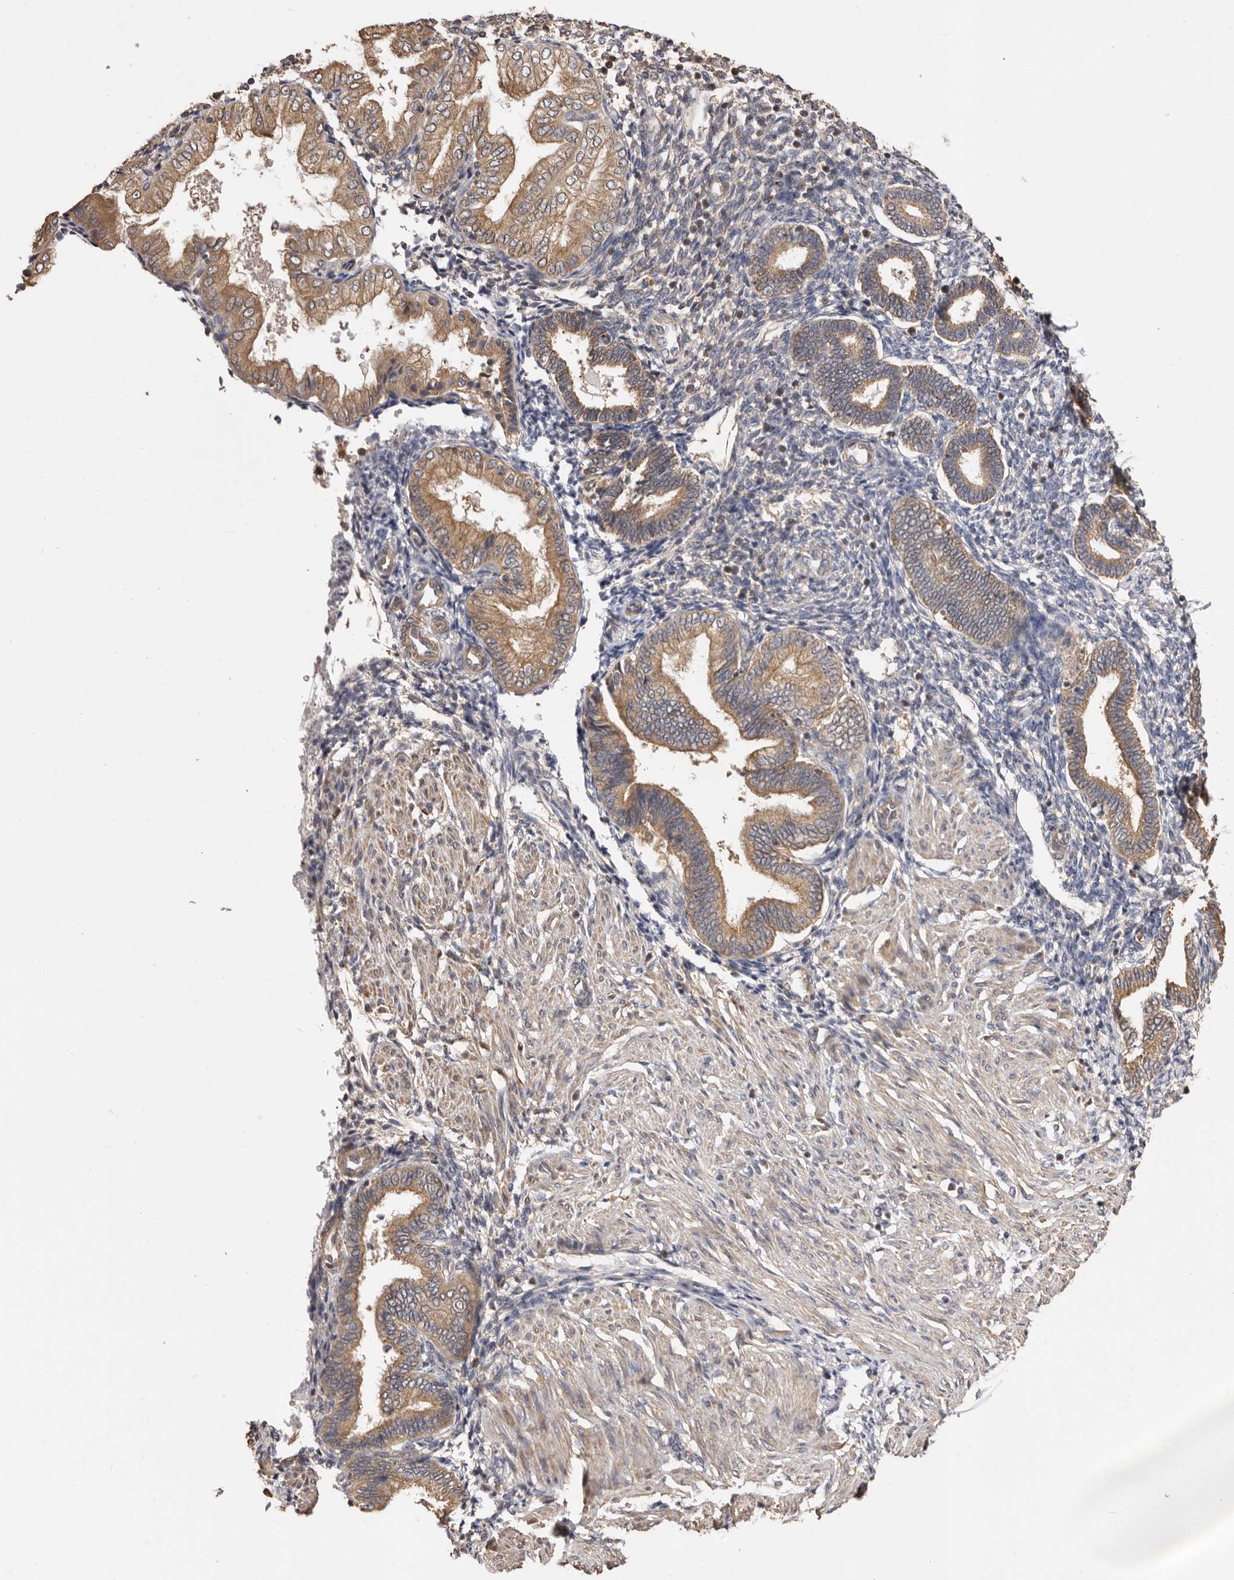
{"staining": {"intensity": "weak", "quantity": "25%-75%", "location": "cytoplasmic/membranous"}, "tissue": "endometrium", "cell_type": "Cells in endometrial stroma", "image_type": "normal", "snomed": [{"axis": "morphology", "description": "Normal tissue, NOS"}, {"axis": "topography", "description": "Endometrium"}], "caption": "Immunohistochemistry (IHC) staining of normal endometrium, which reveals low levels of weak cytoplasmic/membranous expression in approximately 25%-75% of cells in endometrial stroma indicating weak cytoplasmic/membranous protein staining. The staining was performed using DAB (3,3'-diaminobenzidine) (brown) for protein detection and nuclei were counterstained in hematoxylin (blue).", "gene": "COQ8B", "patient": {"sex": "female", "age": 53}}